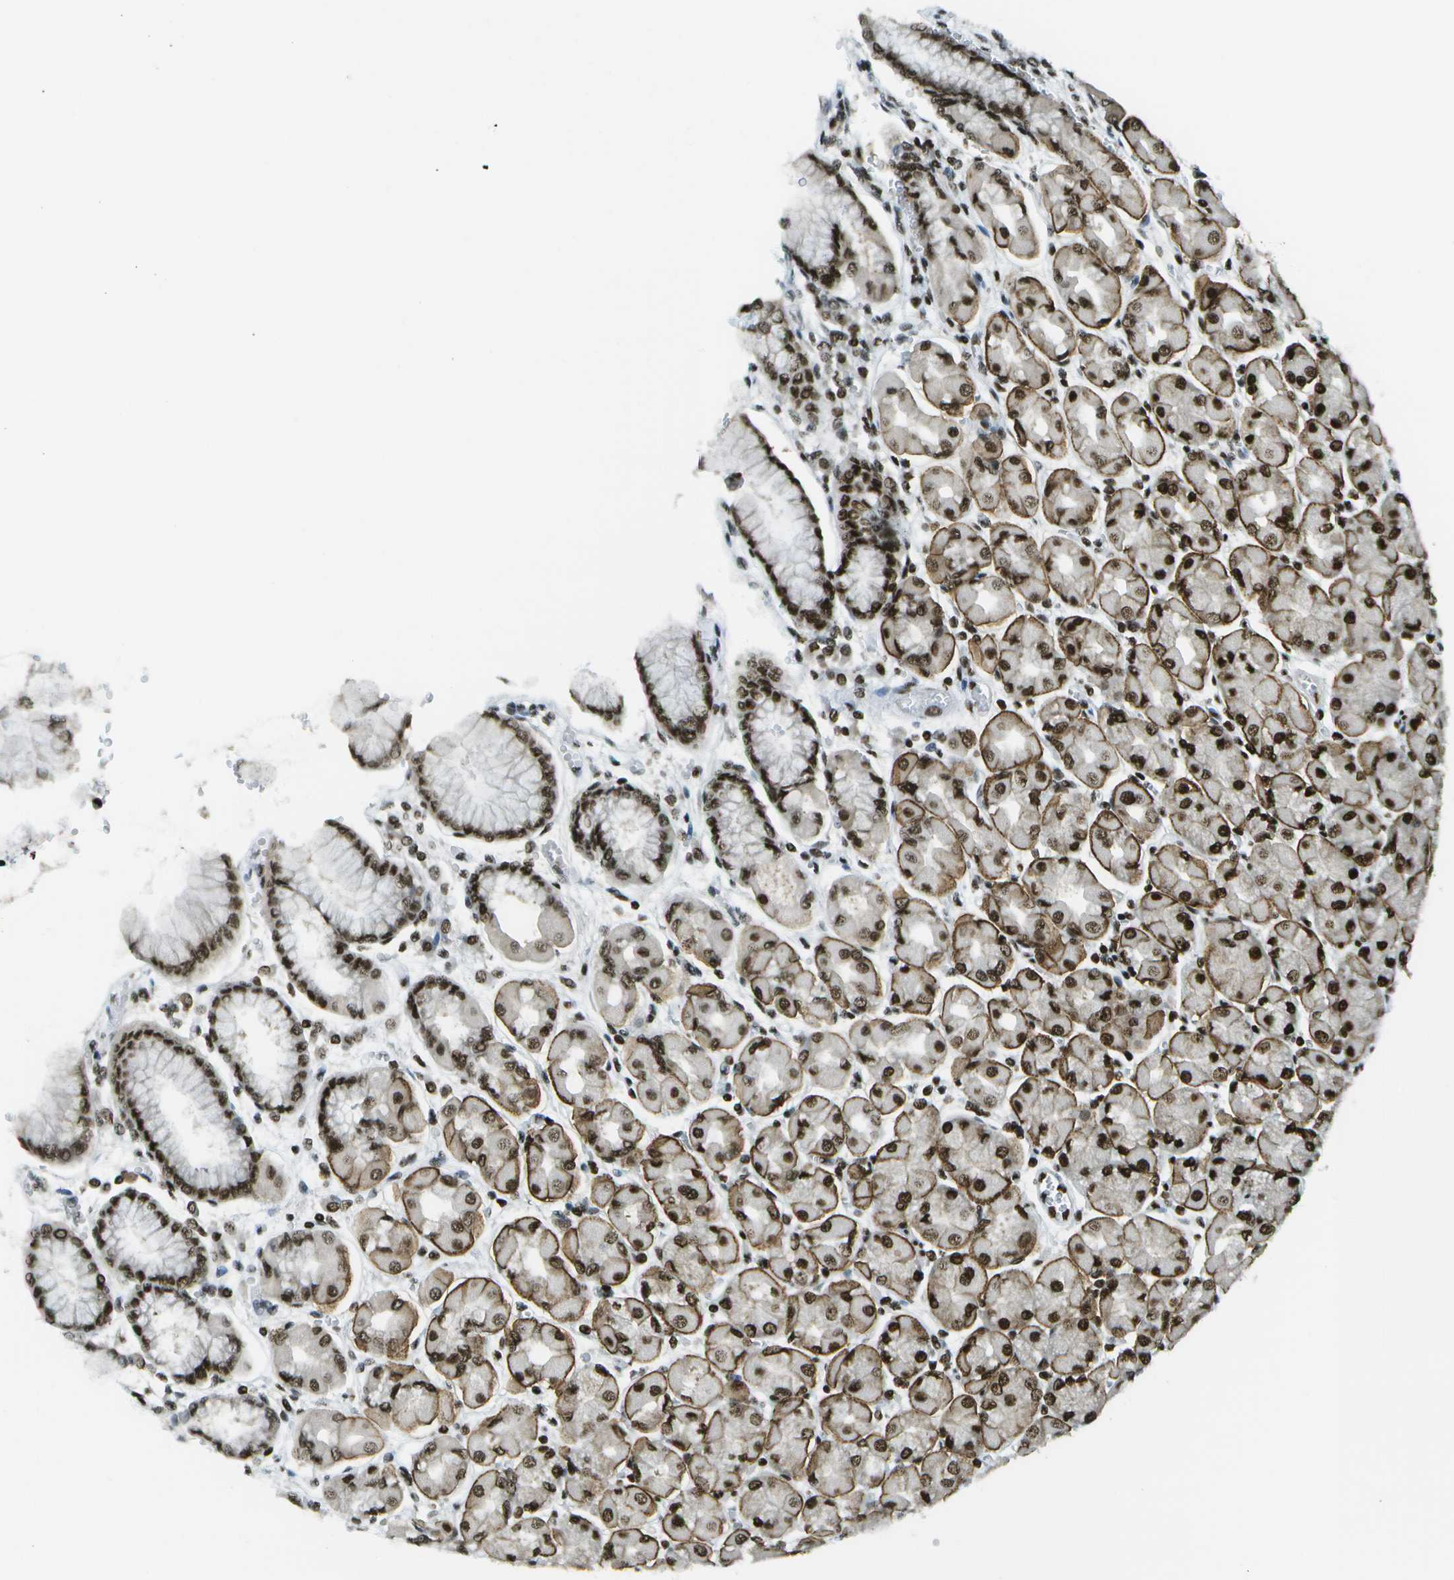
{"staining": {"intensity": "strong", "quantity": ">75%", "location": "cytoplasmic/membranous,nuclear"}, "tissue": "stomach", "cell_type": "Glandular cells", "image_type": "normal", "snomed": [{"axis": "morphology", "description": "Normal tissue, NOS"}, {"axis": "topography", "description": "Stomach, upper"}], "caption": "The immunohistochemical stain labels strong cytoplasmic/membranous,nuclear positivity in glandular cells of normal stomach.", "gene": "GLYR1", "patient": {"sex": "female", "age": 56}}